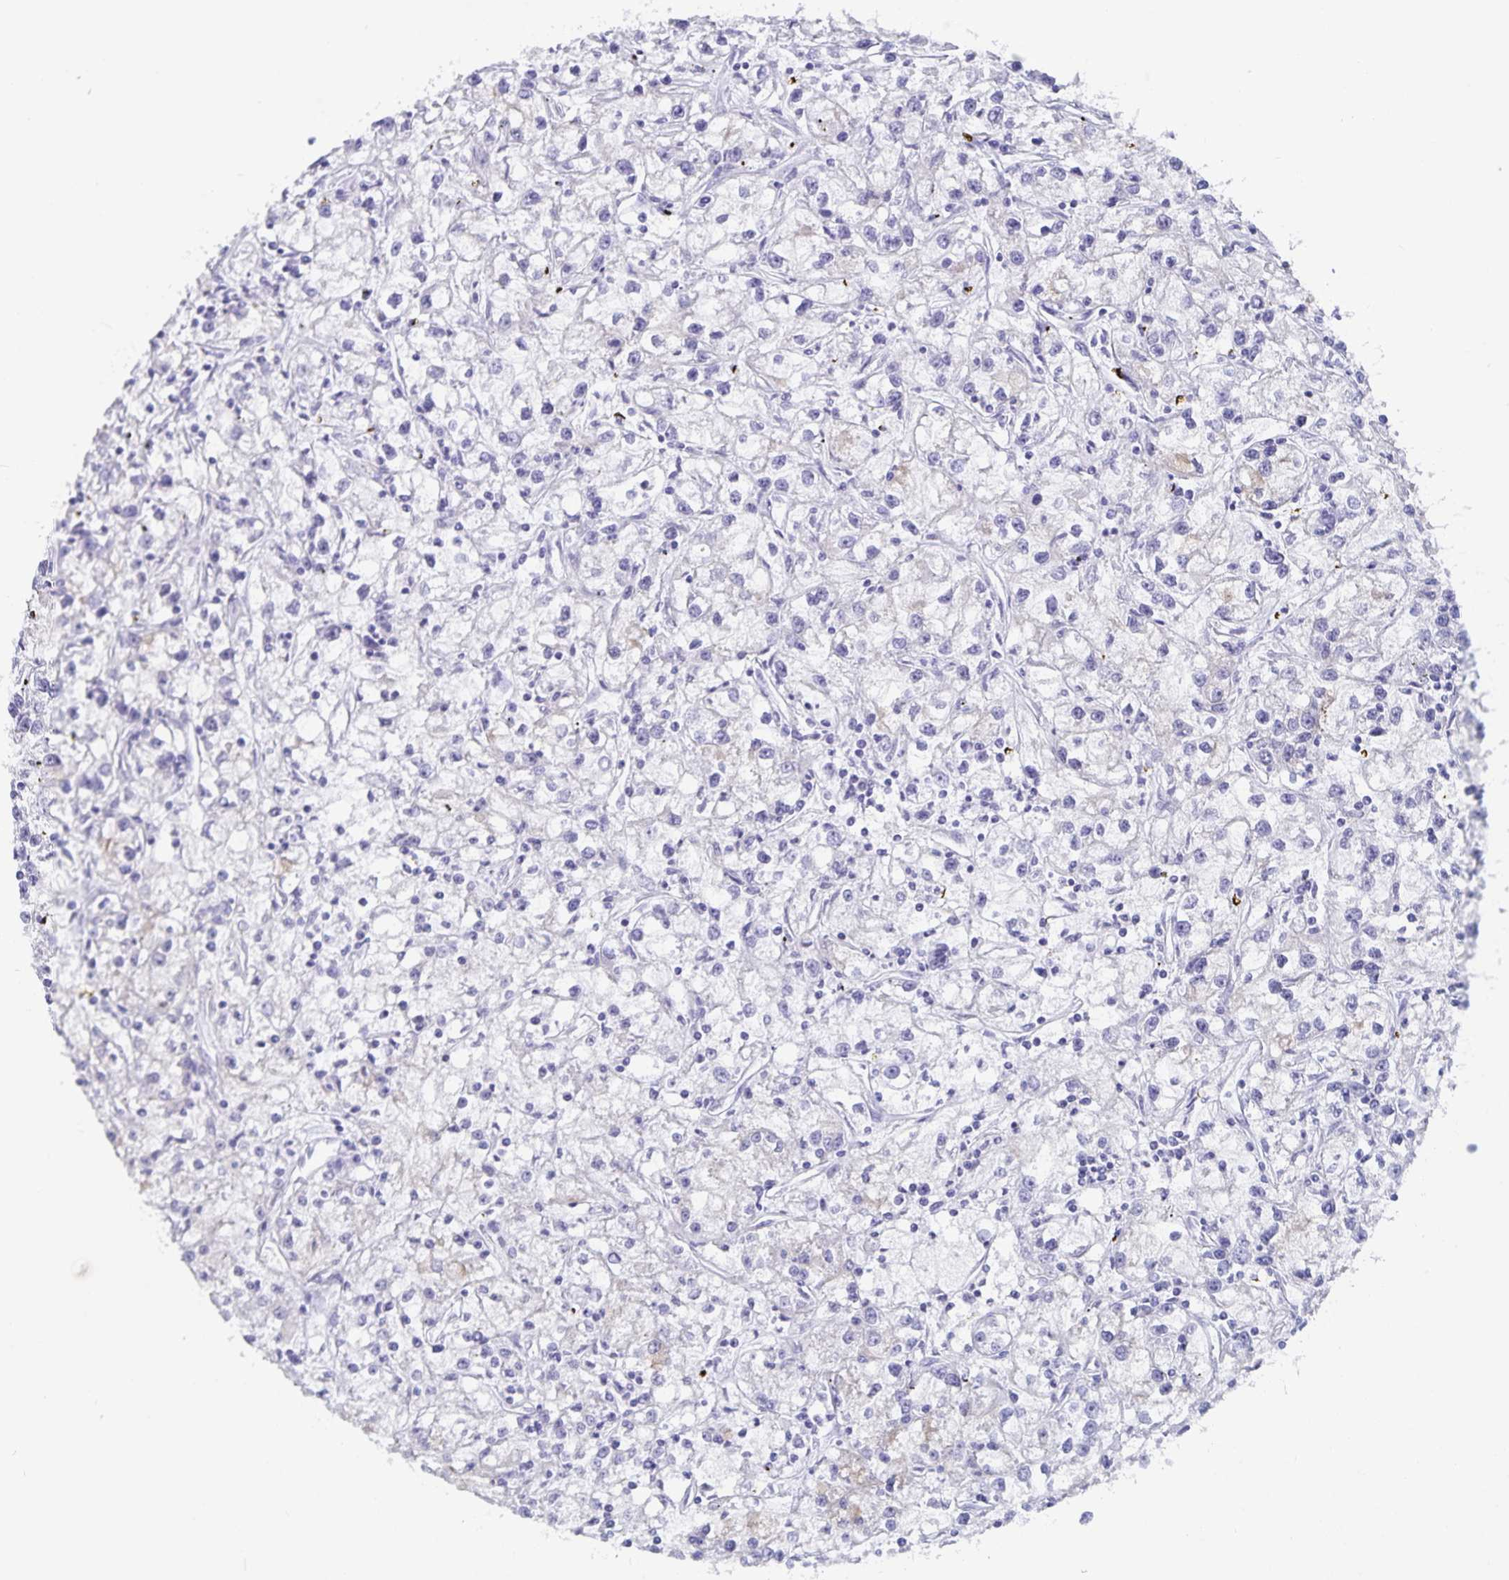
{"staining": {"intensity": "negative", "quantity": "none", "location": "none"}, "tissue": "renal cancer", "cell_type": "Tumor cells", "image_type": "cancer", "snomed": [{"axis": "morphology", "description": "Adenocarcinoma, NOS"}, {"axis": "topography", "description": "Kidney"}], "caption": "DAB (3,3'-diaminobenzidine) immunohistochemical staining of human renal adenocarcinoma reveals no significant positivity in tumor cells.", "gene": "PLAC1", "patient": {"sex": "female", "age": 59}}